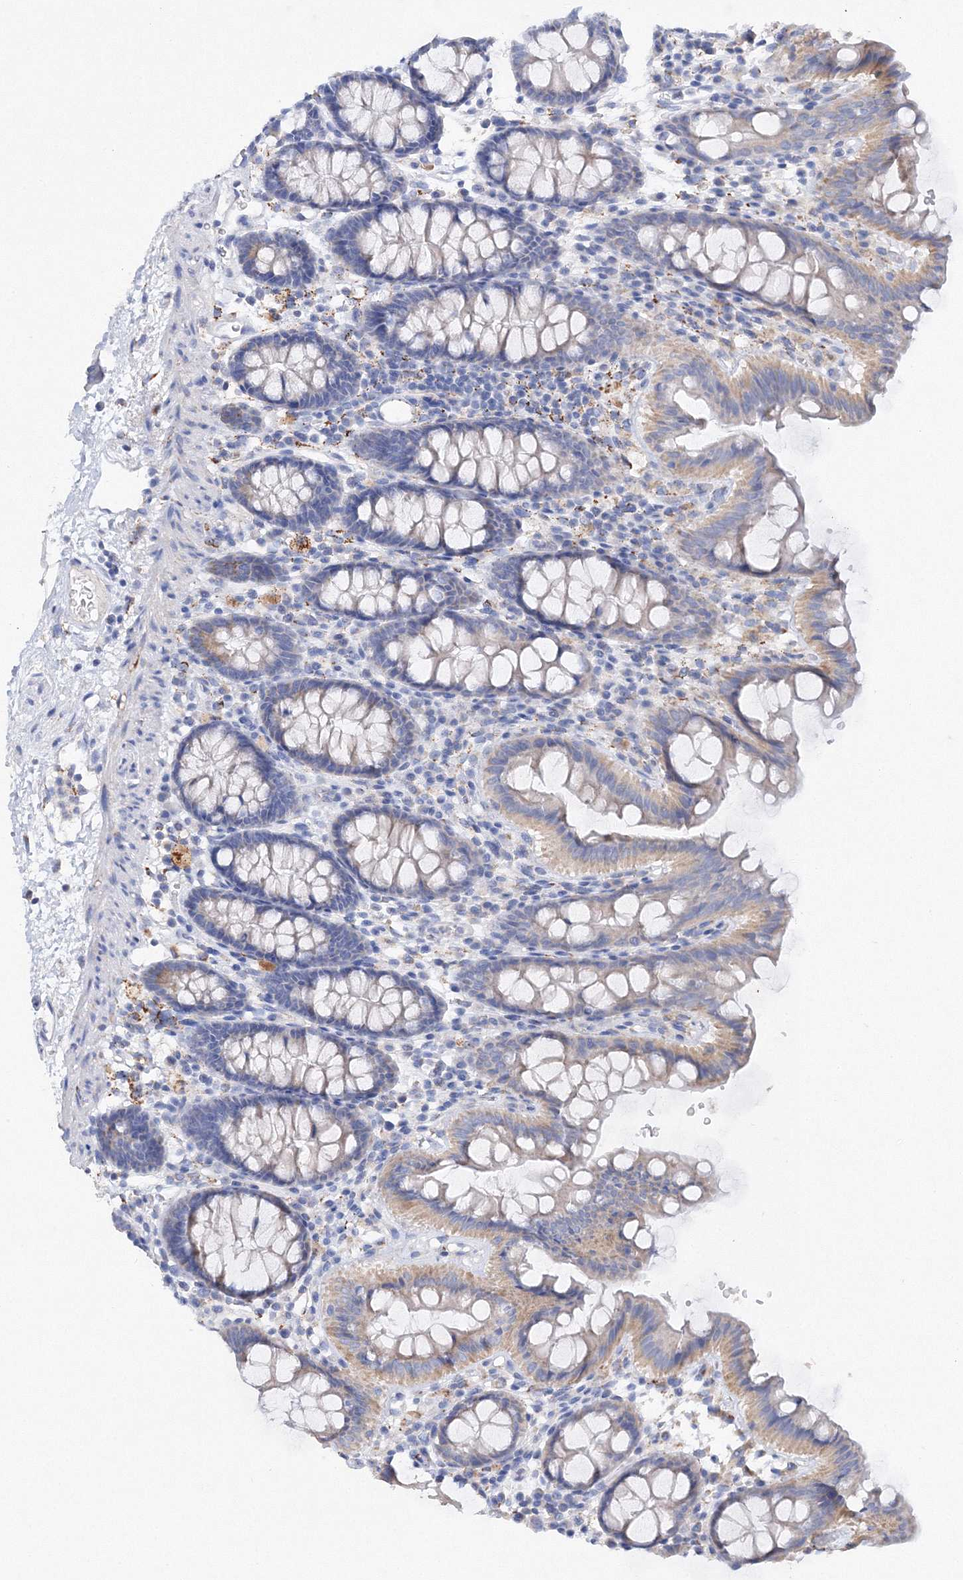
{"staining": {"intensity": "negative", "quantity": "none", "location": "none"}, "tissue": "colon", "cell_type": "Endothelial cells", "image_type": "normal", "snomed": [{"axis": "morphology", "description": "Normal tissue, NOS"}, {"axis": "topography", "description": "Colon"}], "caption": "This is a histopathology image of immunohistochemistry staining of benign colon, which shows no positivity in endothelial cells.", "gene": "MERTK", "patient": {"sex": "male", "age": 75}}